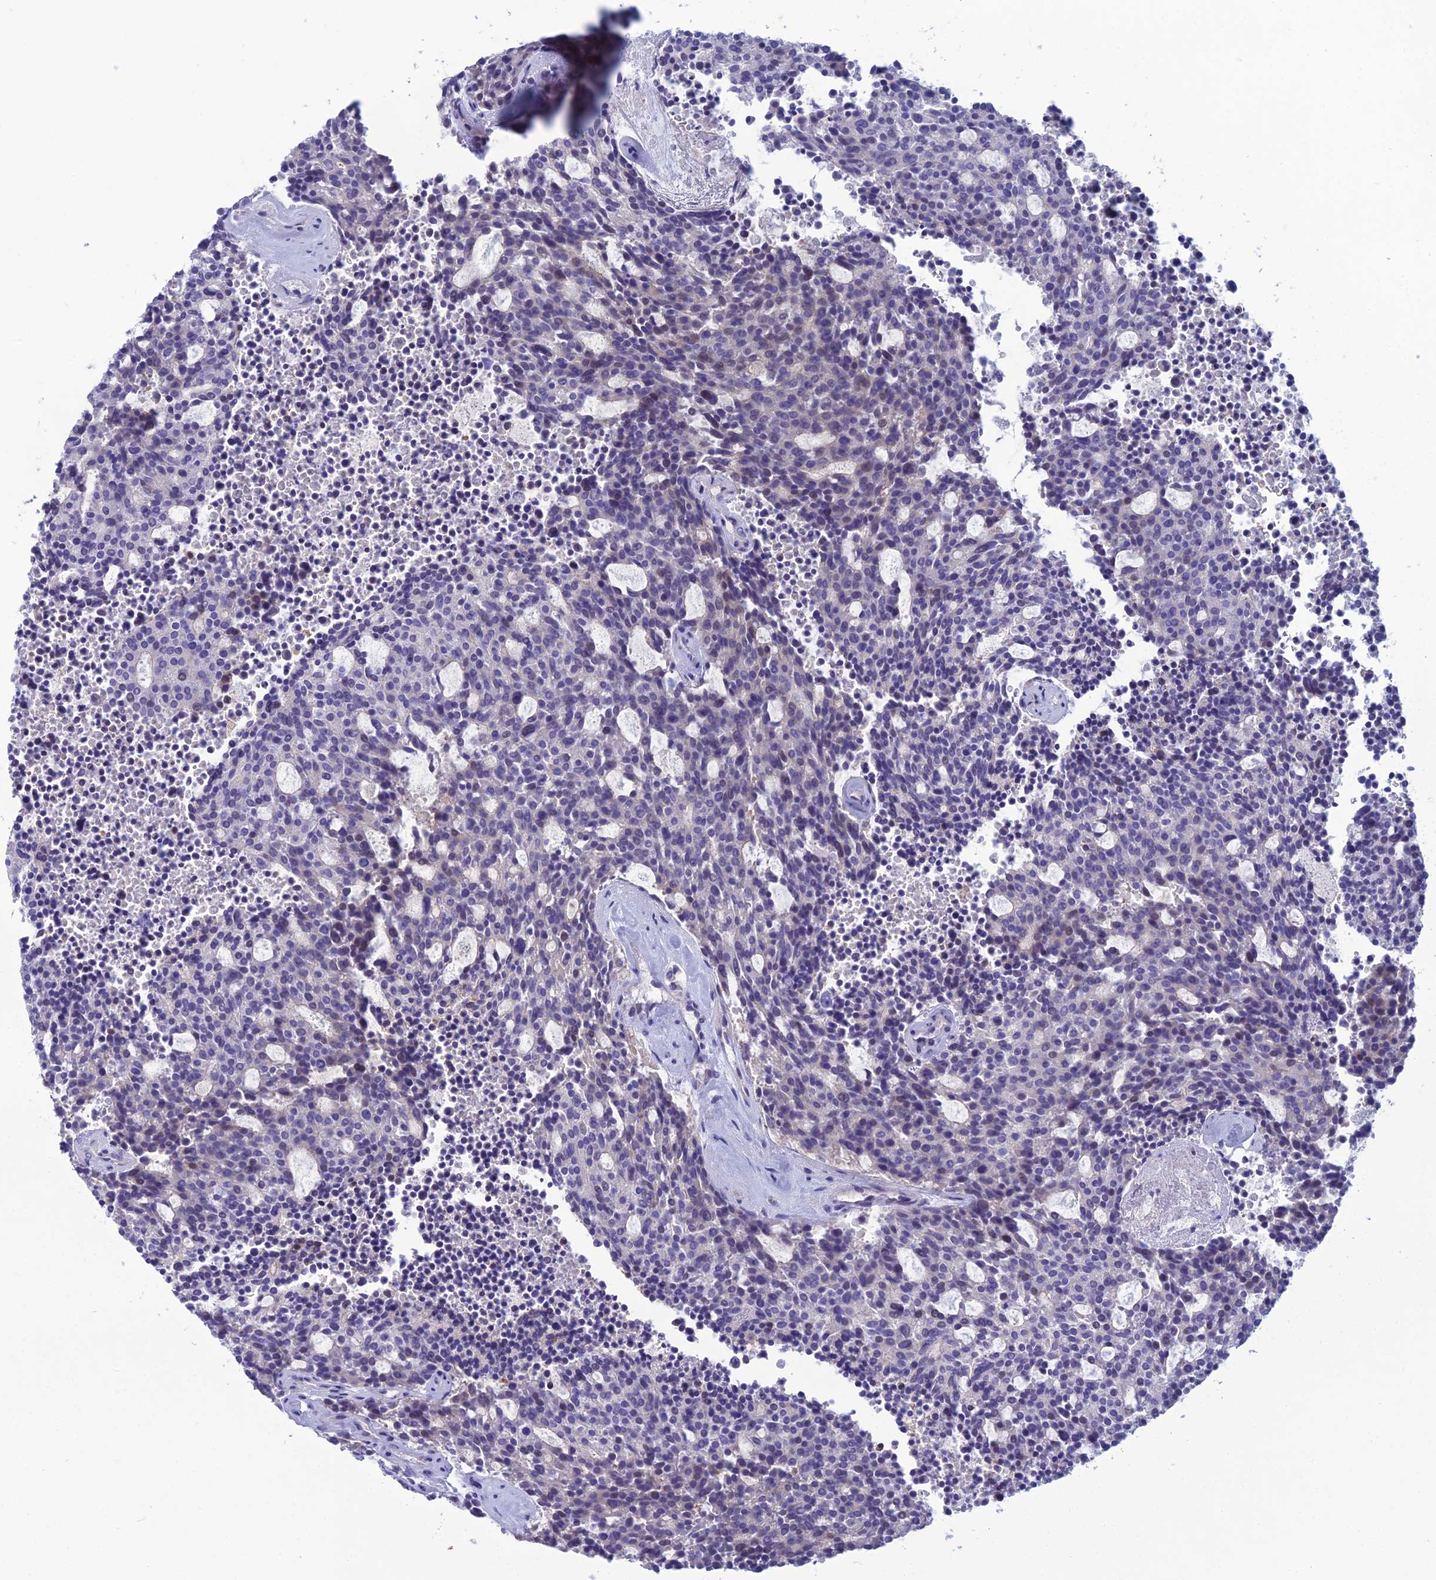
{"staining": {"intensity": "negative", "quantity": "none", "location": "none"}, "tissue": "carcinoid", "cell_type": "Tumor cells", "image_type": "cancer", "snomed": [{"axis": "morphology", "description": "Carcinoid, malignant, NOS"}, {"axis": "topography", "description": "Pancreas"}], "caption": "Tumor cells show no significant staining in carcinoid.", "gene": "CRB2", "patient": {"sex": "female", "age": 54}}